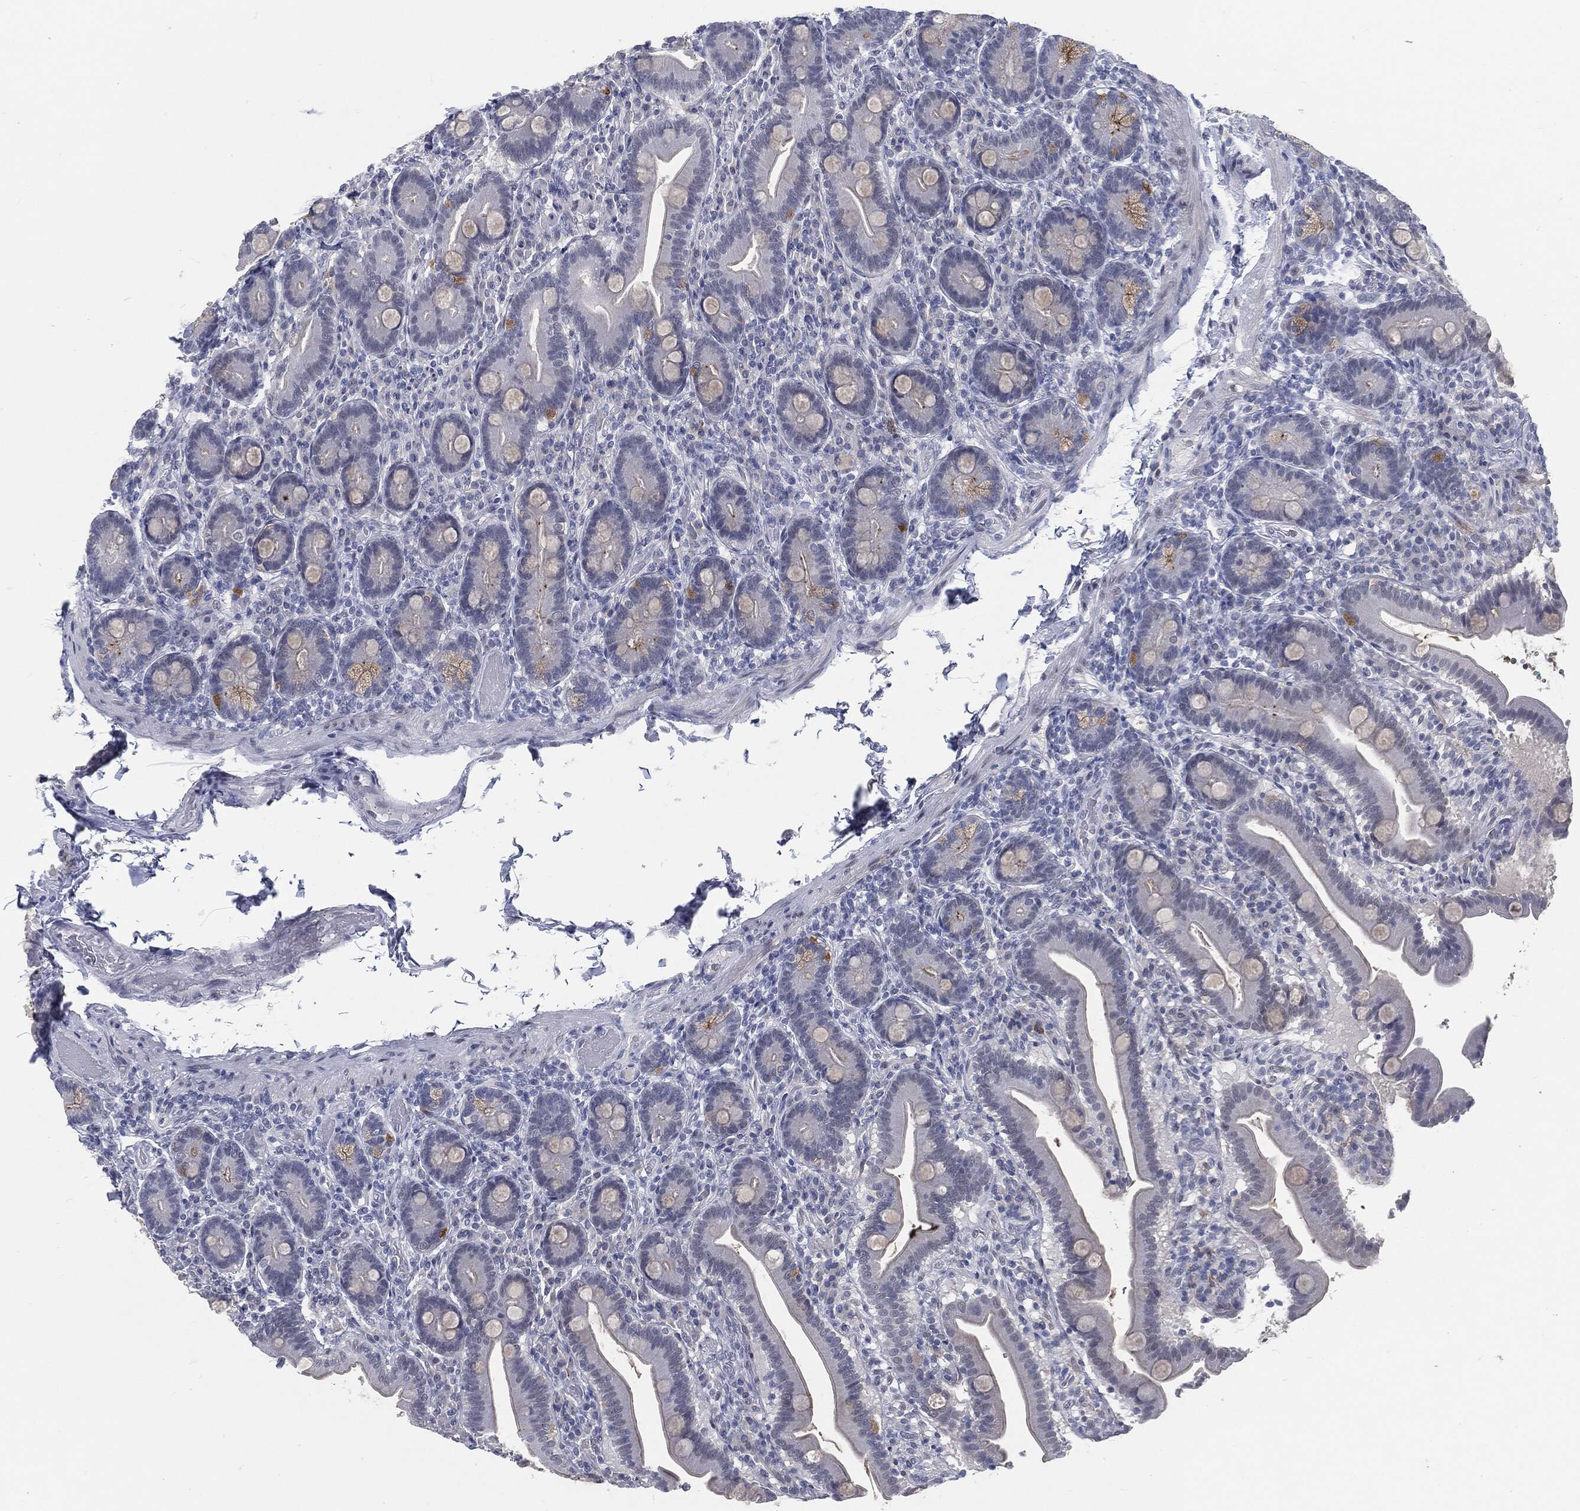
{"staining": {"intensity": "moderate", "quantity": "<25%", "location": "cytoplasmic/membranous"}, "tissue": "small intestine", "cell_type": "Glandular cells", "image_type": "normal", "snomed": [{"axis": "morphology", "description": "Normal tissue, NOS"}, {"axis": "topography", "description": "Small intestine"}], "caption": "Glandular cells demonstrate moderate cytoplasmic/membranous staining in approximately <25% of cells in unremarkable small intestine.", "gene": "PROM1", "patient": {"sex": "male", "age": 66}}